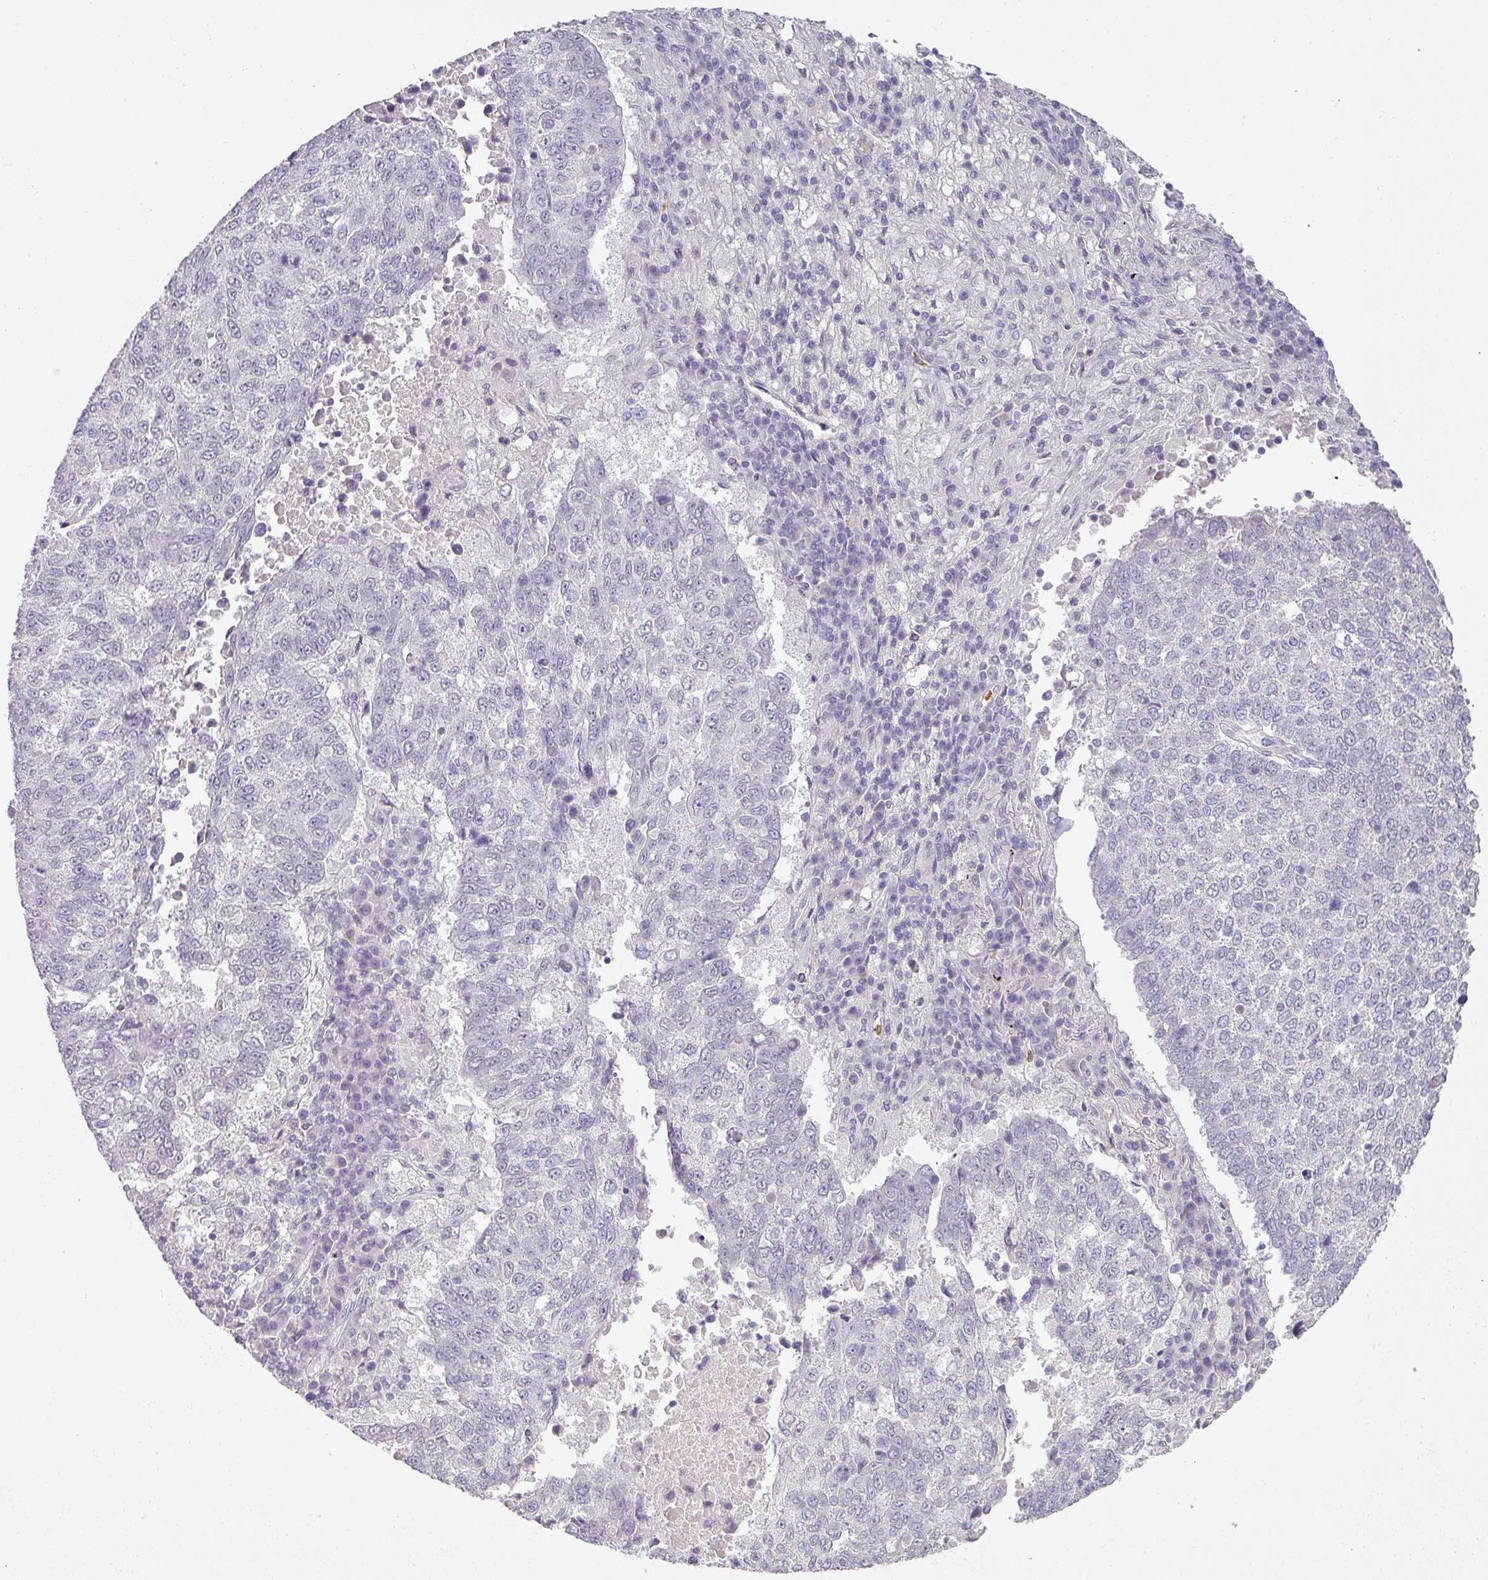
{"staining": {"intensity": "negative", "quantity": "none", "location": "none"}, "tissue": "lung cancer", "cell_type": "Tumor cells", "image_type": "cancer", "snomed": [{"axis": "morphology", "description": "Squamous cell carcinoma, NOS"}, {"axis": "topography", "description": "Lung"}], "caption": "A photomicrograph of human lung cancer (squamous cell carcinoma) is negative for staining in tumor cells. (DAB (3,3'-diaminobenzidine) IHC visualized using brightfield microscopy, high magnification).", "gene": "BTLA", "patient": {"sex": "male", "age": 73}}